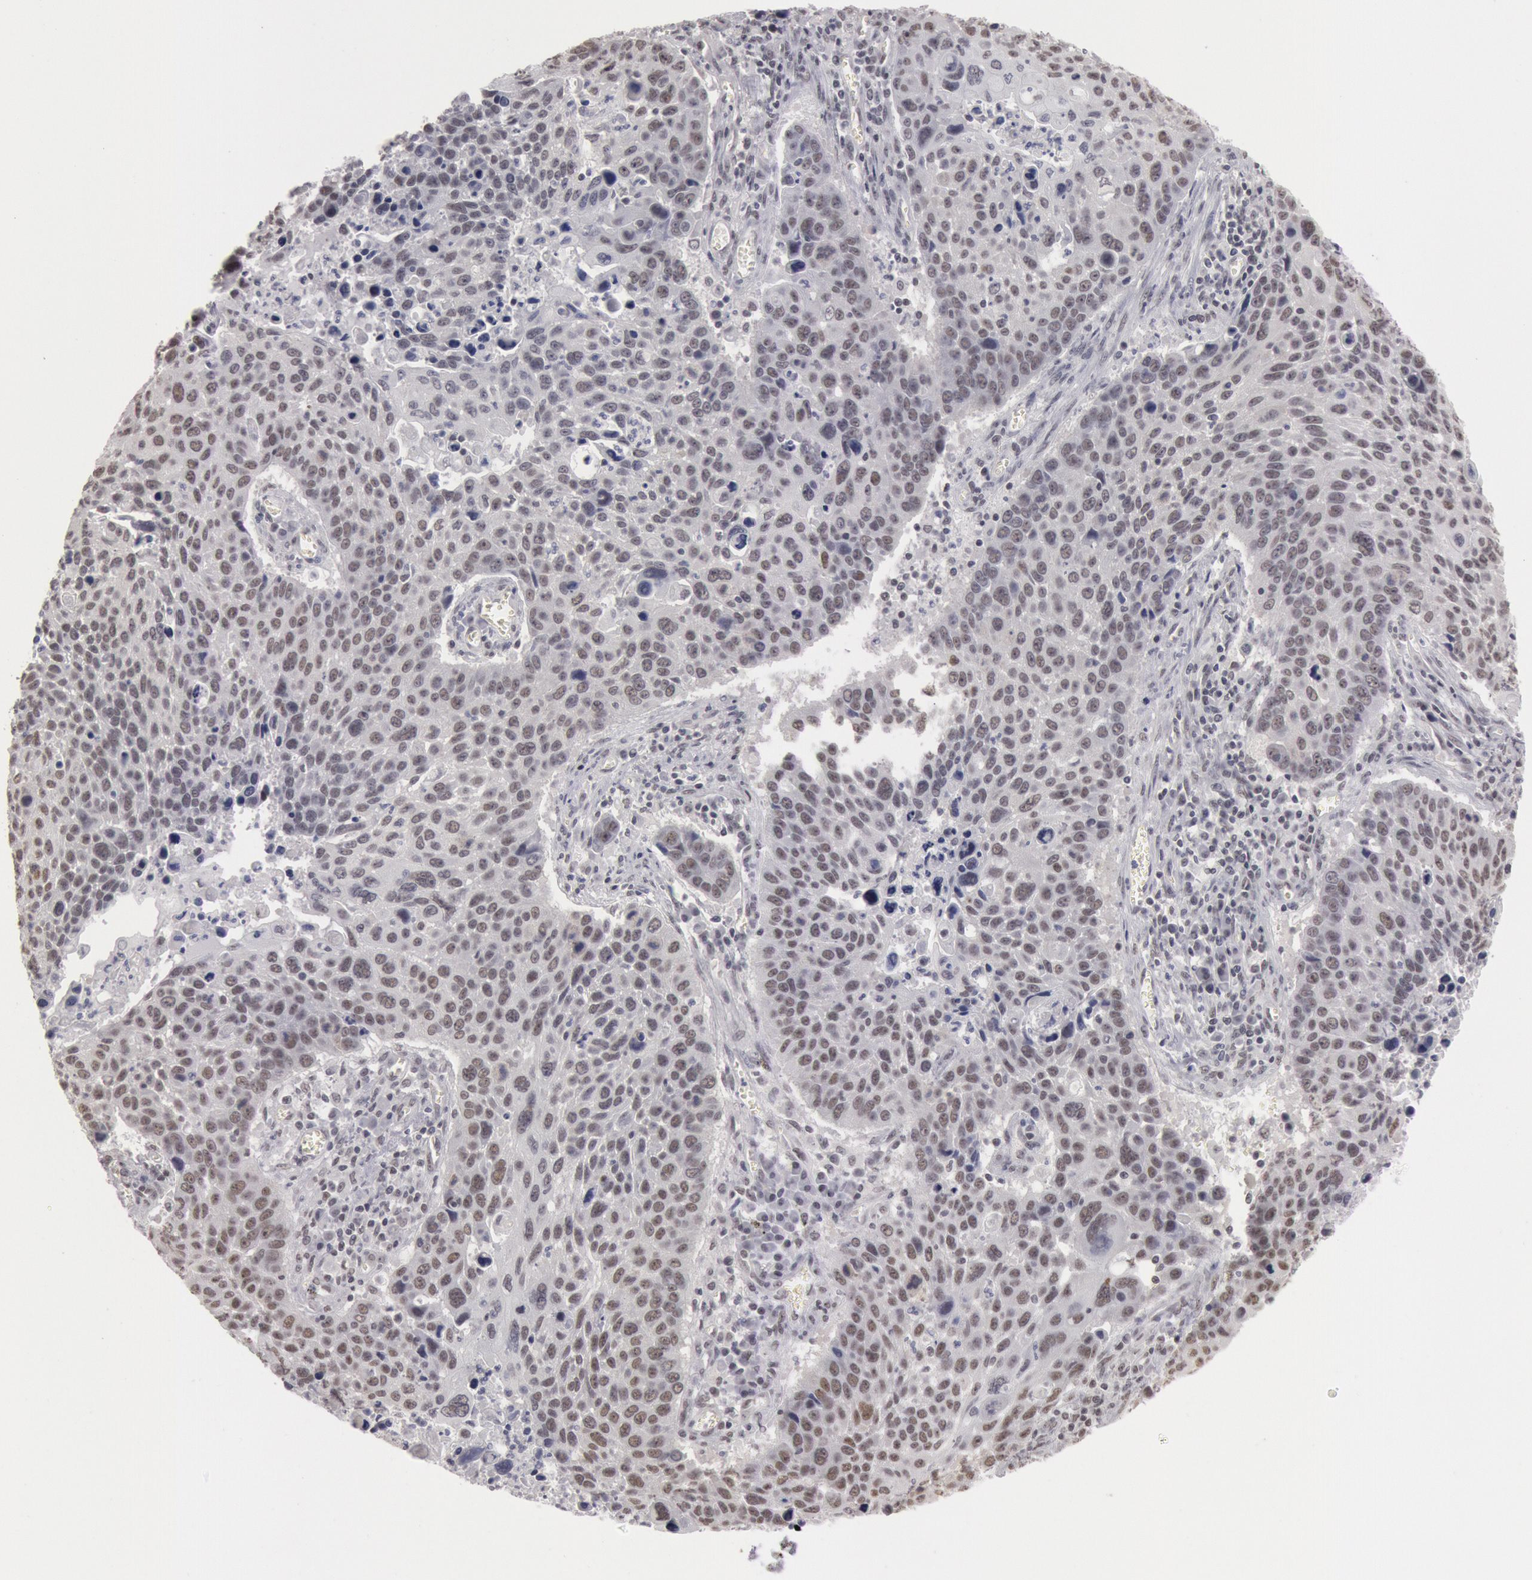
{"staining": {"intensity": "weak", "quantity": ">75%", "location": "nuclear"}, "tissue": "lung cancer", "cell_type": "Tumor cells", "image_type": "cancer", "snomed": [{"axis": "morphology", "description": "Squamous cell carcinoma, NOS"}, {"axis": "topography", "description": "Lymph node"}, {"axis": "topography", "description": "Lung"}], "caption": "Tumor cells exhibit low levels of weak nuclear positivity in approximately >75% of cells in human lung cancer (squamous cell carcinoma).", "gene": "ESS2", "patient": {"sex": "male", "age": 74}}